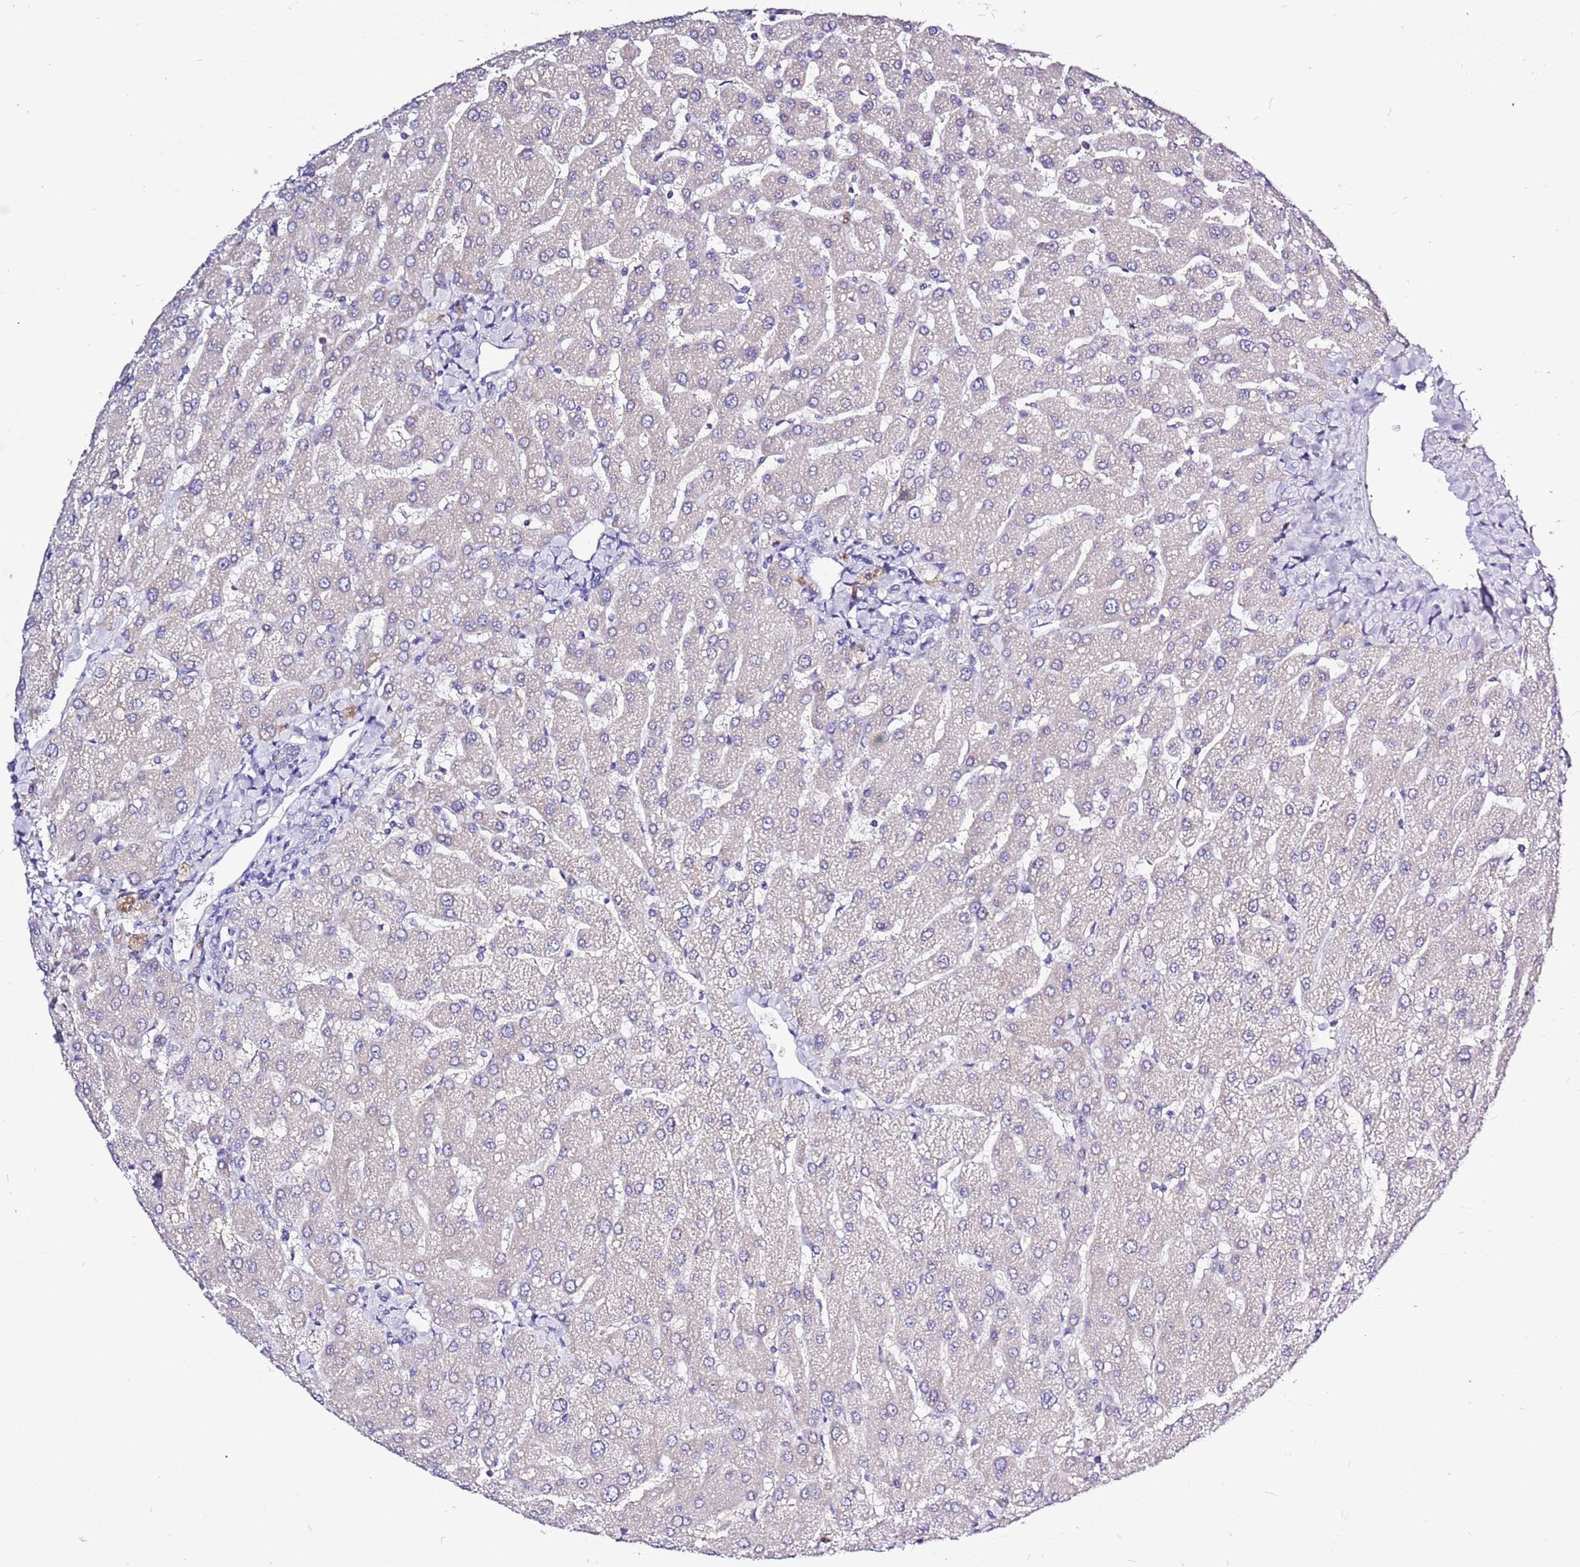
{"staining": {"intensity": "negative", "quantity": "none", "location": "none"}, "tissue": "liver", "cell_type": "Cholangiocytes", "image_type": "normal", "snomed": [{"axis": "morphology", "description": "Normal tissue, NOS"}, {"axis": "topography", "description": "Liver"}], "caption": "Immunohistochemical staining of normal human liver displays no significant positivity in cholangiocytes. (DAB (3,3'-diaminobenzidine) IHC, high magnification).", "gene": "GLCE", "patient": {"sex": "male", "age": 55}}